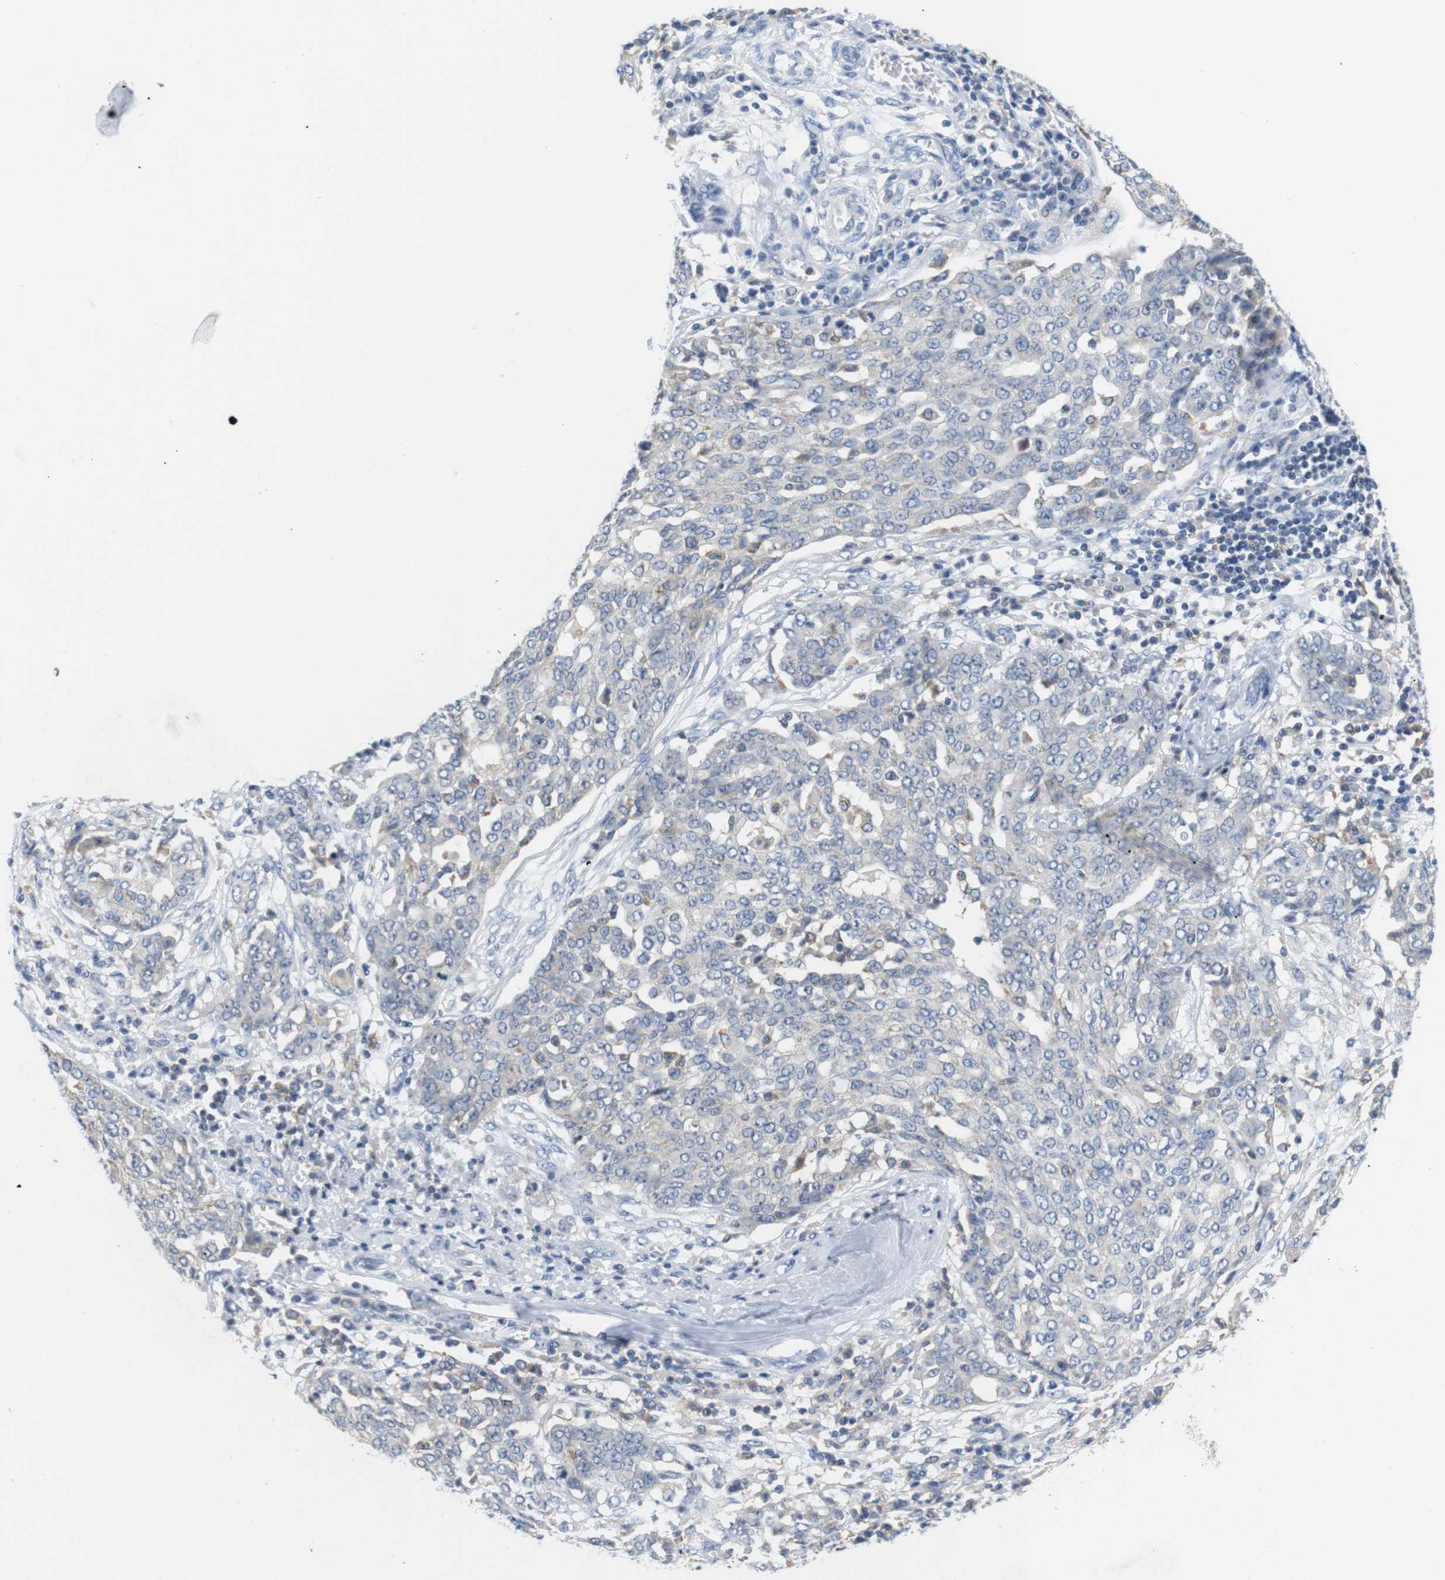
{"staining": {"intensity": "negative", "quantity": "none", "location": "none"}, "tissue": "ovarian cancer", "cell_type": "Tumor cells", "image_type": "cancer", "snomed": [{"axis": "morphology", "description": "Cystadenocarcinoma, serous, NOS"}, {"axis": "topography", "description": "Soft tissue"}, {"axis": "topography", "description": "Ovary"}], "caption": "A high-resolution micrograph shows IHC staining of ovarian serous cystadenocarcinoma, which displays no significant positivity in tumor cells.", "gene": "CNGA2", "patient": {"sex": "female", "age": 57}}